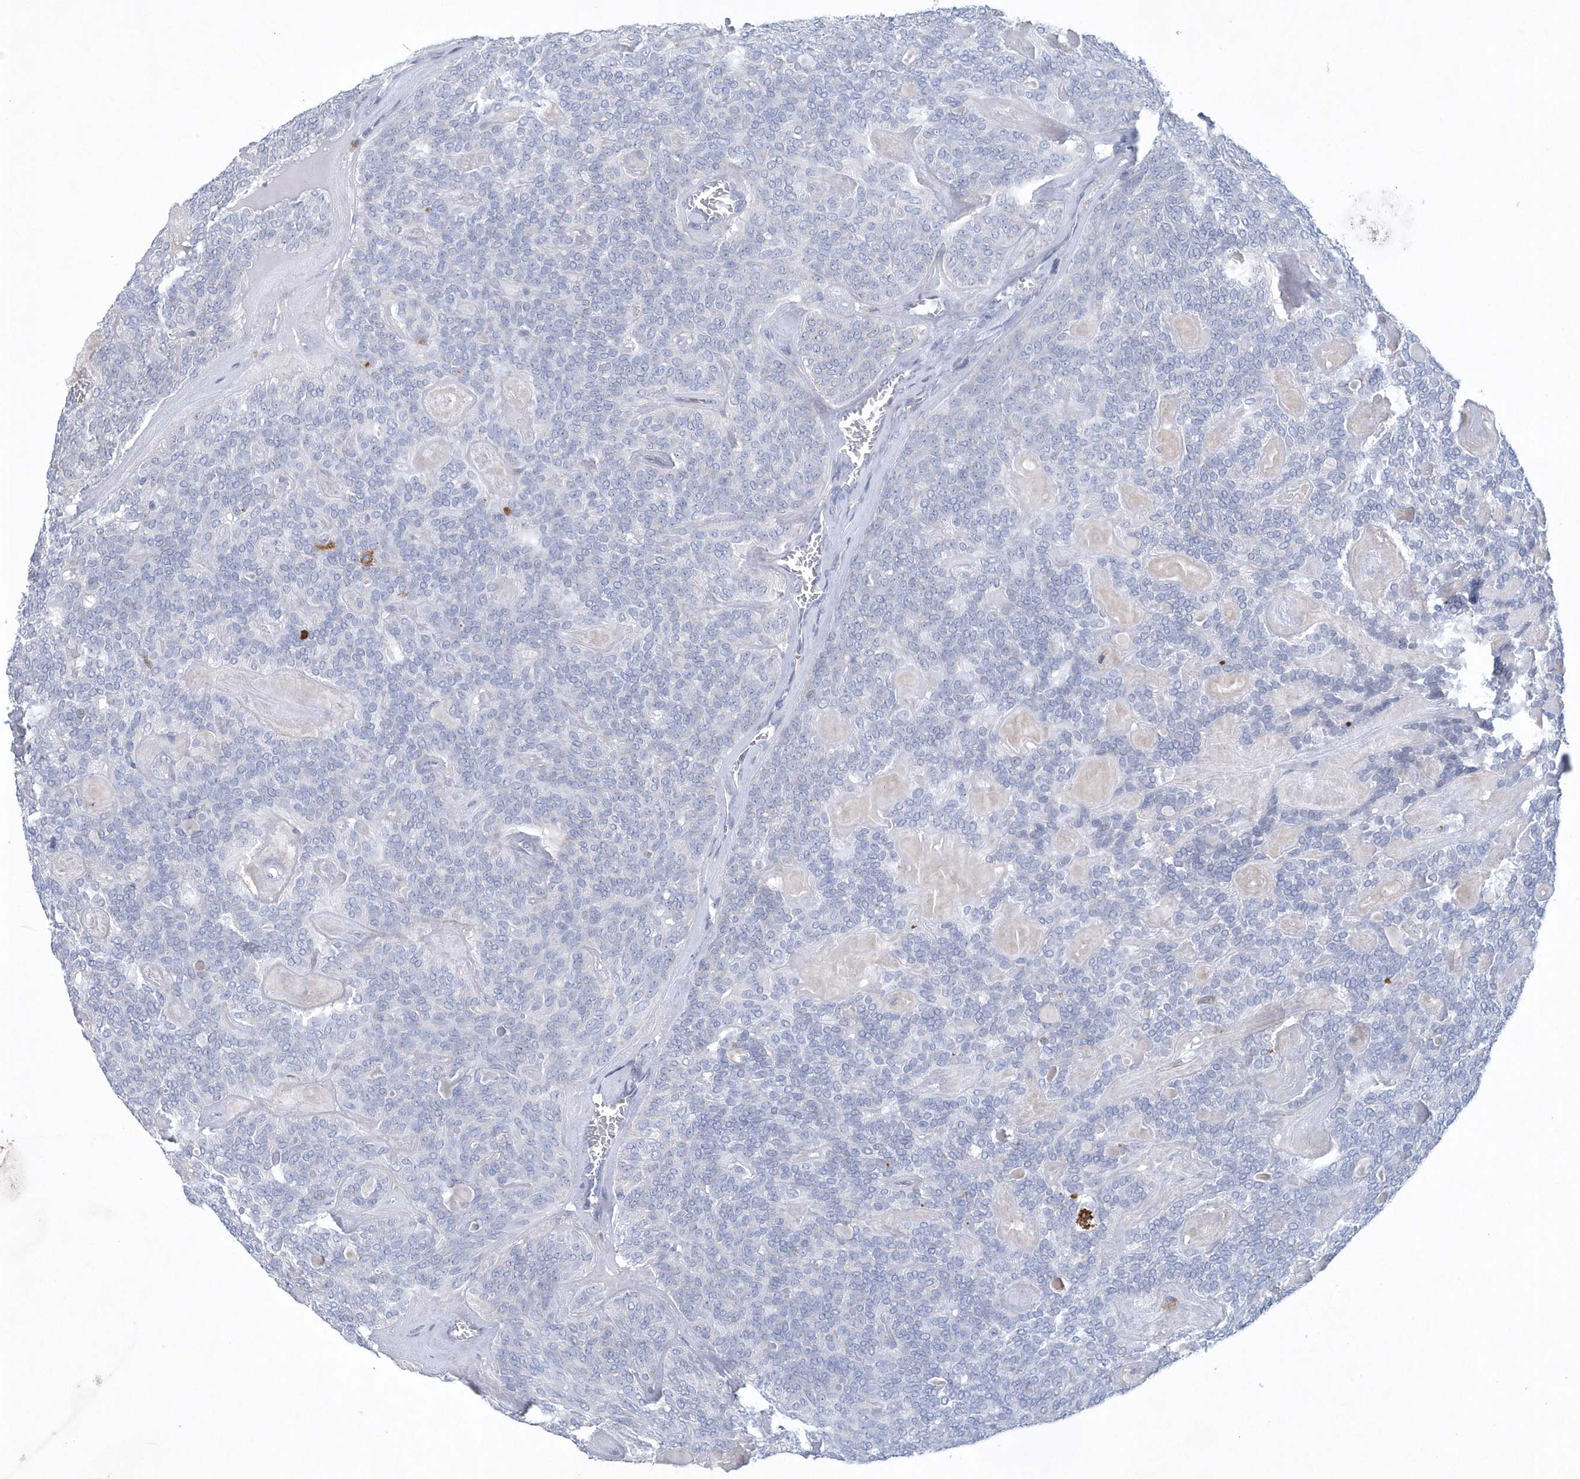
{"staining": {"intensity": "negative", "quantity": "none", "location": "none"}, "tissue": "head and neck cancer", "cell_type": "Tumor cells", "image_type": "cancer", "snomed": [{"axis": "morphology", "description": "Adenocarcinoma, NOS"}, {"axis": "topography", "description": "Head-Neck"}], "caption": "DAB immunohistochemical staining of human adenocarcinoma (head and neck) reveals no significant staining in tumor cells.", "gene": "NIPAL1", "patient": {"sex": "male", "age": 66}}